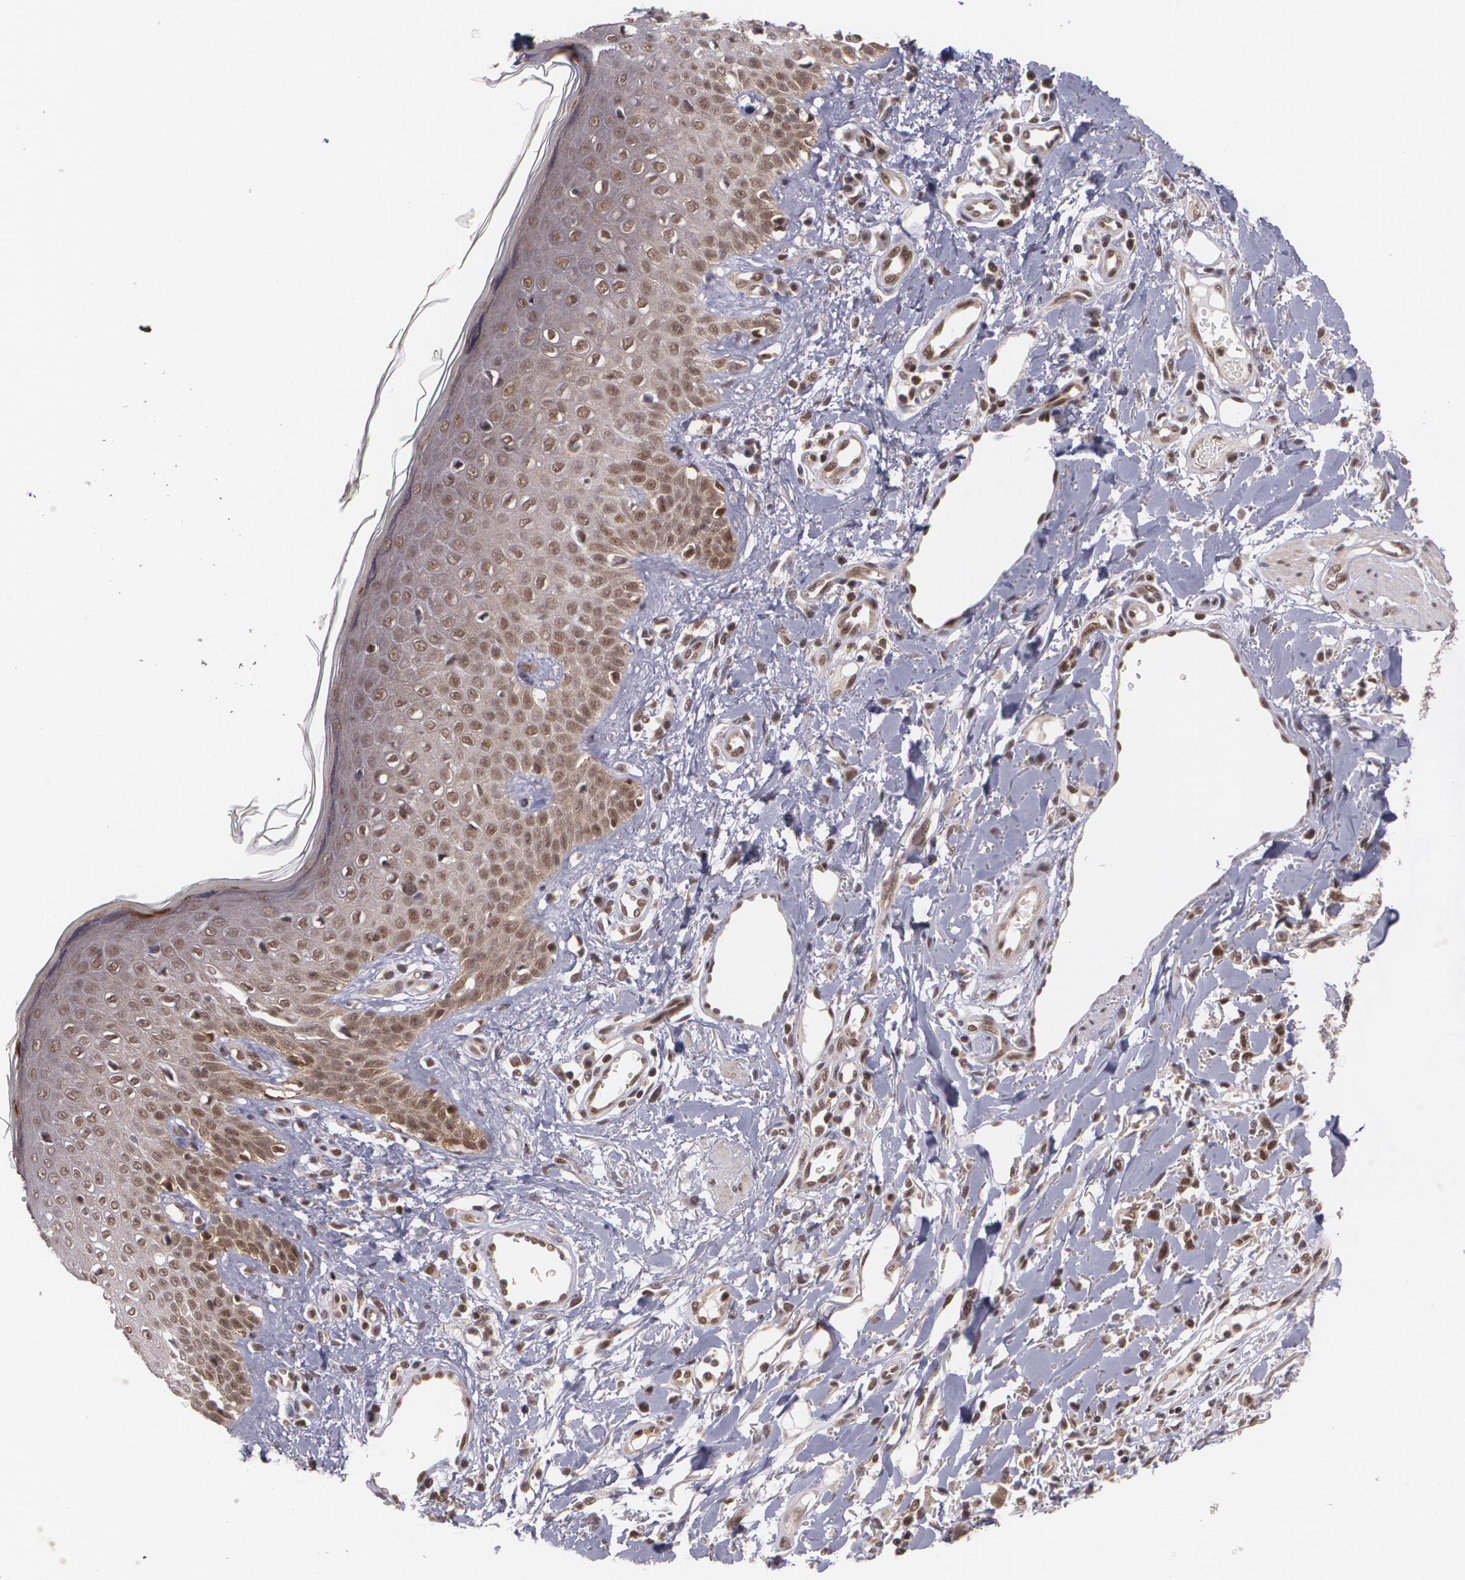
{"staining": {"intensity": "moderate", "quantity": "<25%", "location": "cytoplasmic/membranous,nuclear"}, "tissue": "skin cancer", "cell_type": "Tumor cells", "image_type": "cancer", "snomed": [{"axis": "morphology", "description": "Squamous cell carcinoma, NOS"}, {"axis": "topography", "description": "Skin"}], "caption": "Skin cancer (squamous cell carcinoma) stained with DAB immunohistochemistry reveals low levels of moderate cytoplasmic/membranous and nuclear staining in approximately <25% of tumor cells. The staining was performed using DAB, with brown indicating positive protein expression. Nuclei are stained blue with hematoxylin.", "gene": "CUL2", "patient": {"sex": "female", "age": 59}}